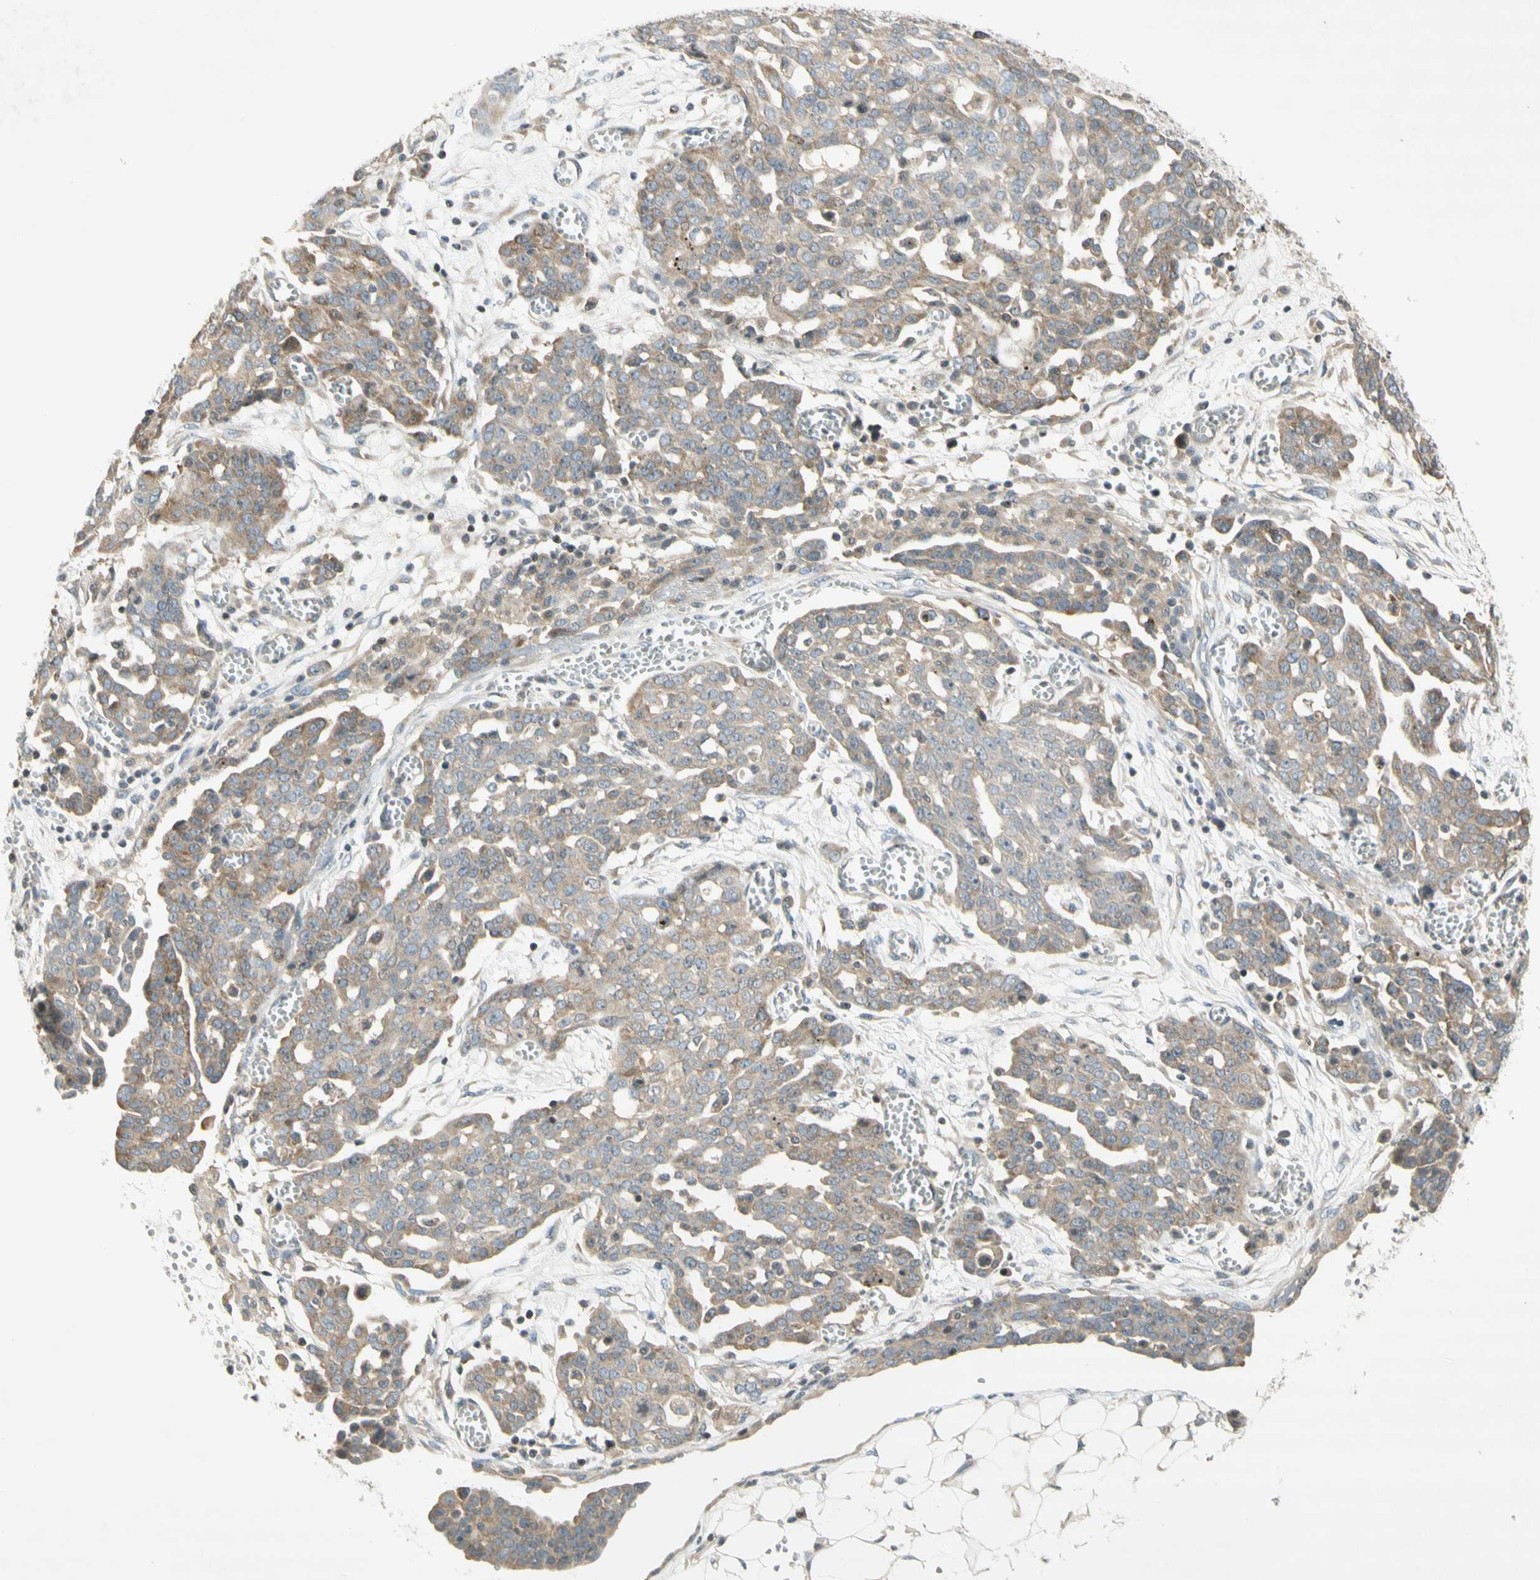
{"staining": {"intensity": "weak", "quantity": ">75%", "location": "cytoplasmic/membranous"}, "tissue": "ovarian cancer", "cell_type": "Tumor cells", "image_type": "cancer", "snomed": [{"axis": "morphology", "description": "Cystadenocarcinoma, serous, NOS"}, {"axis": "topography", "description": "Soft tissue"}, {"axis": "topography", "description": "Ovary"}], "caption": "Protein expression by immunohistochemistry exhibits weak cytoplasmic/membranous staining in about >75% of tumor cells in ovarian serous cystadenocarcinoma.", "gene": "ETF1", "patient": {"sex": "female", "age": 57}}